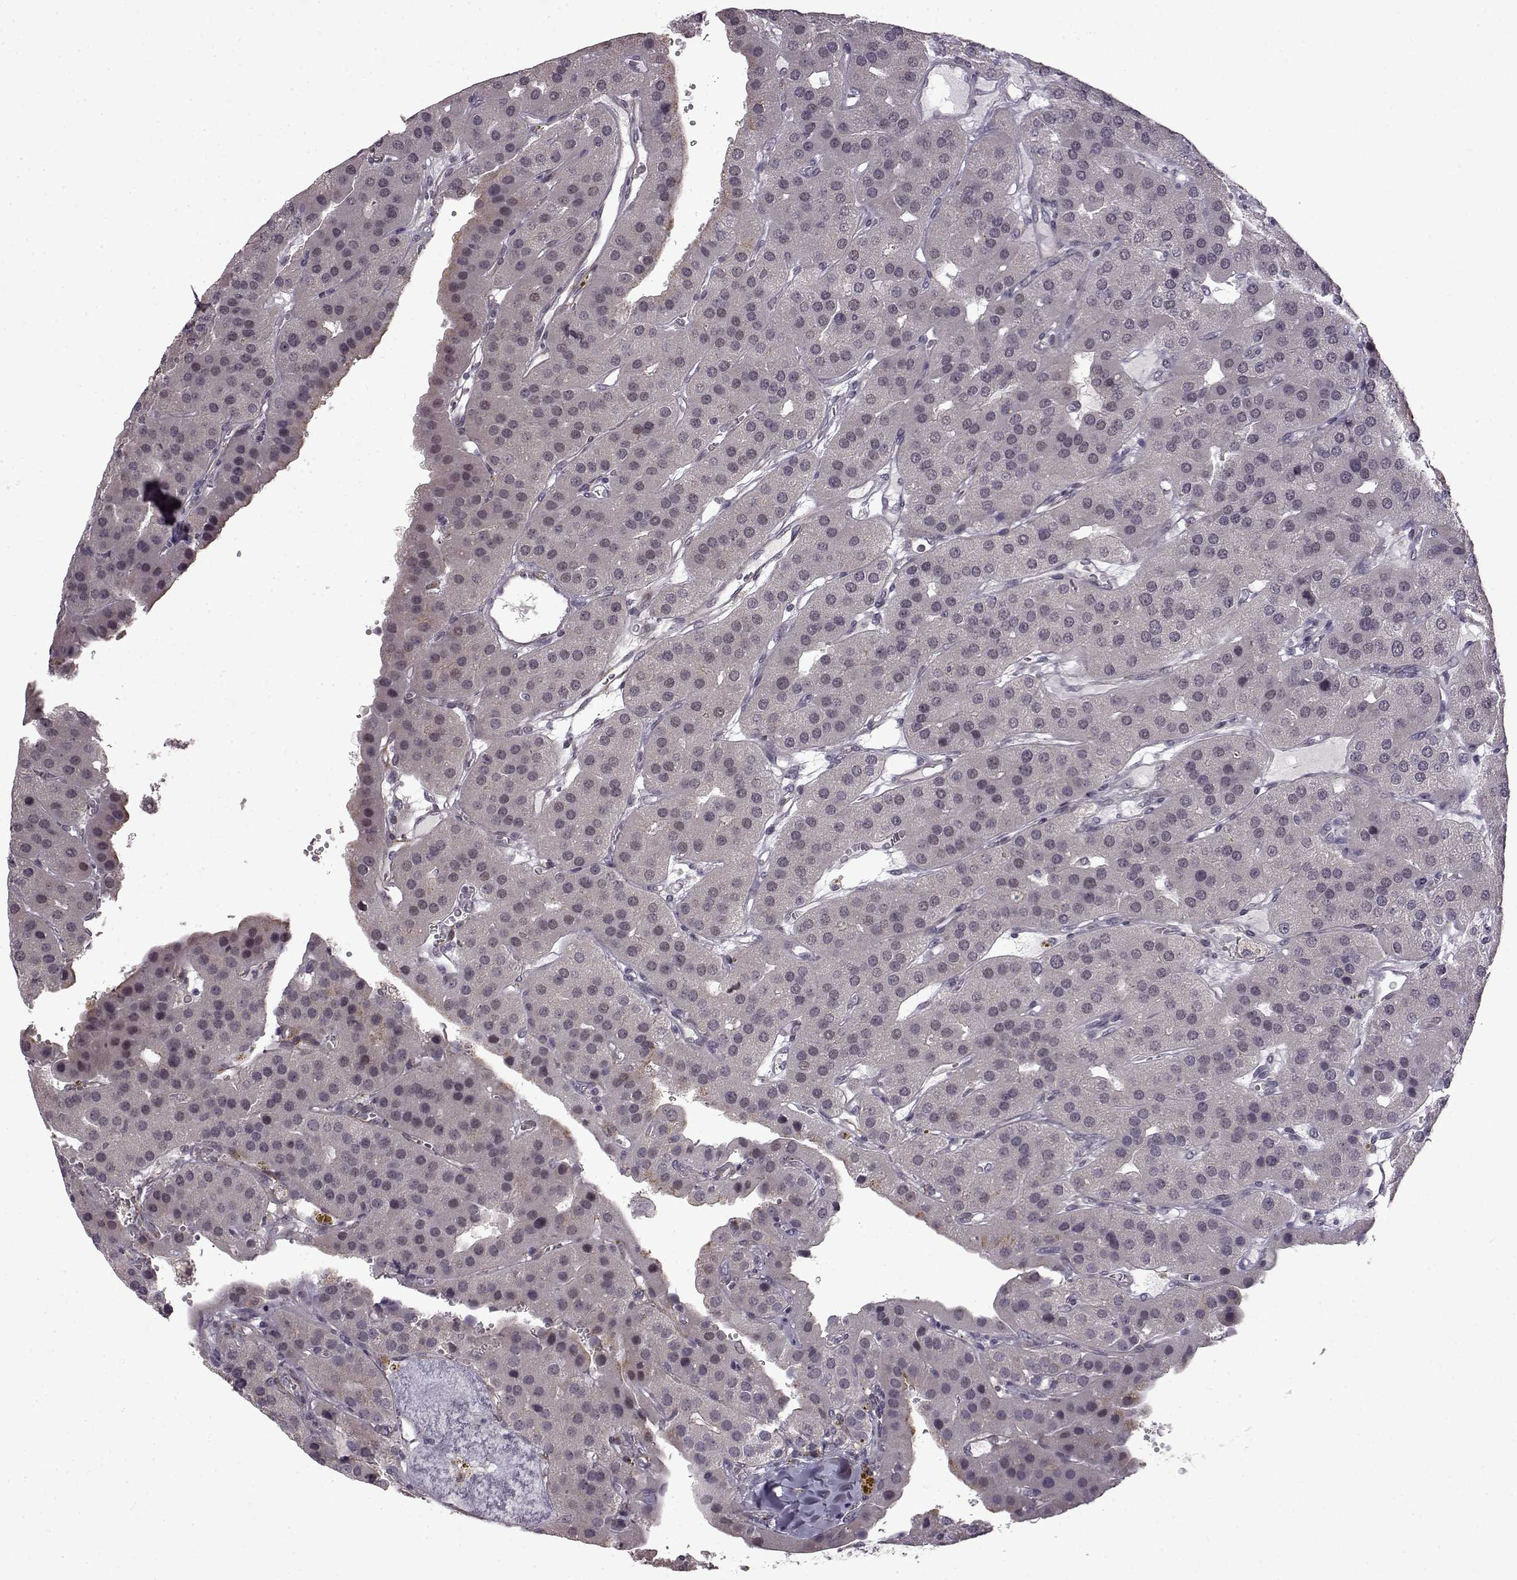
{"staining": {"intensity": "negative", "quantity": "none", "location": "none"}, "tissue": "parathyroid gland", "cell_type": "Glandular cells", "image_type": "normal", "snomed": [{"axis": "morphology", "description": "Normal tissue, NOS"}, {"axis": "morphology", "description": "Adenoma, NOS"}, {"axis": "topography", "description": "Parathyroid gland"}], "caption": "Immunohistochemical staining of unremarkable human parathyroid gland shows no significant expression in glandular cells. Nuclei are stained in blue.", "gene": "SYNPO2", "patient": {"sex": "female", "age": 86}}